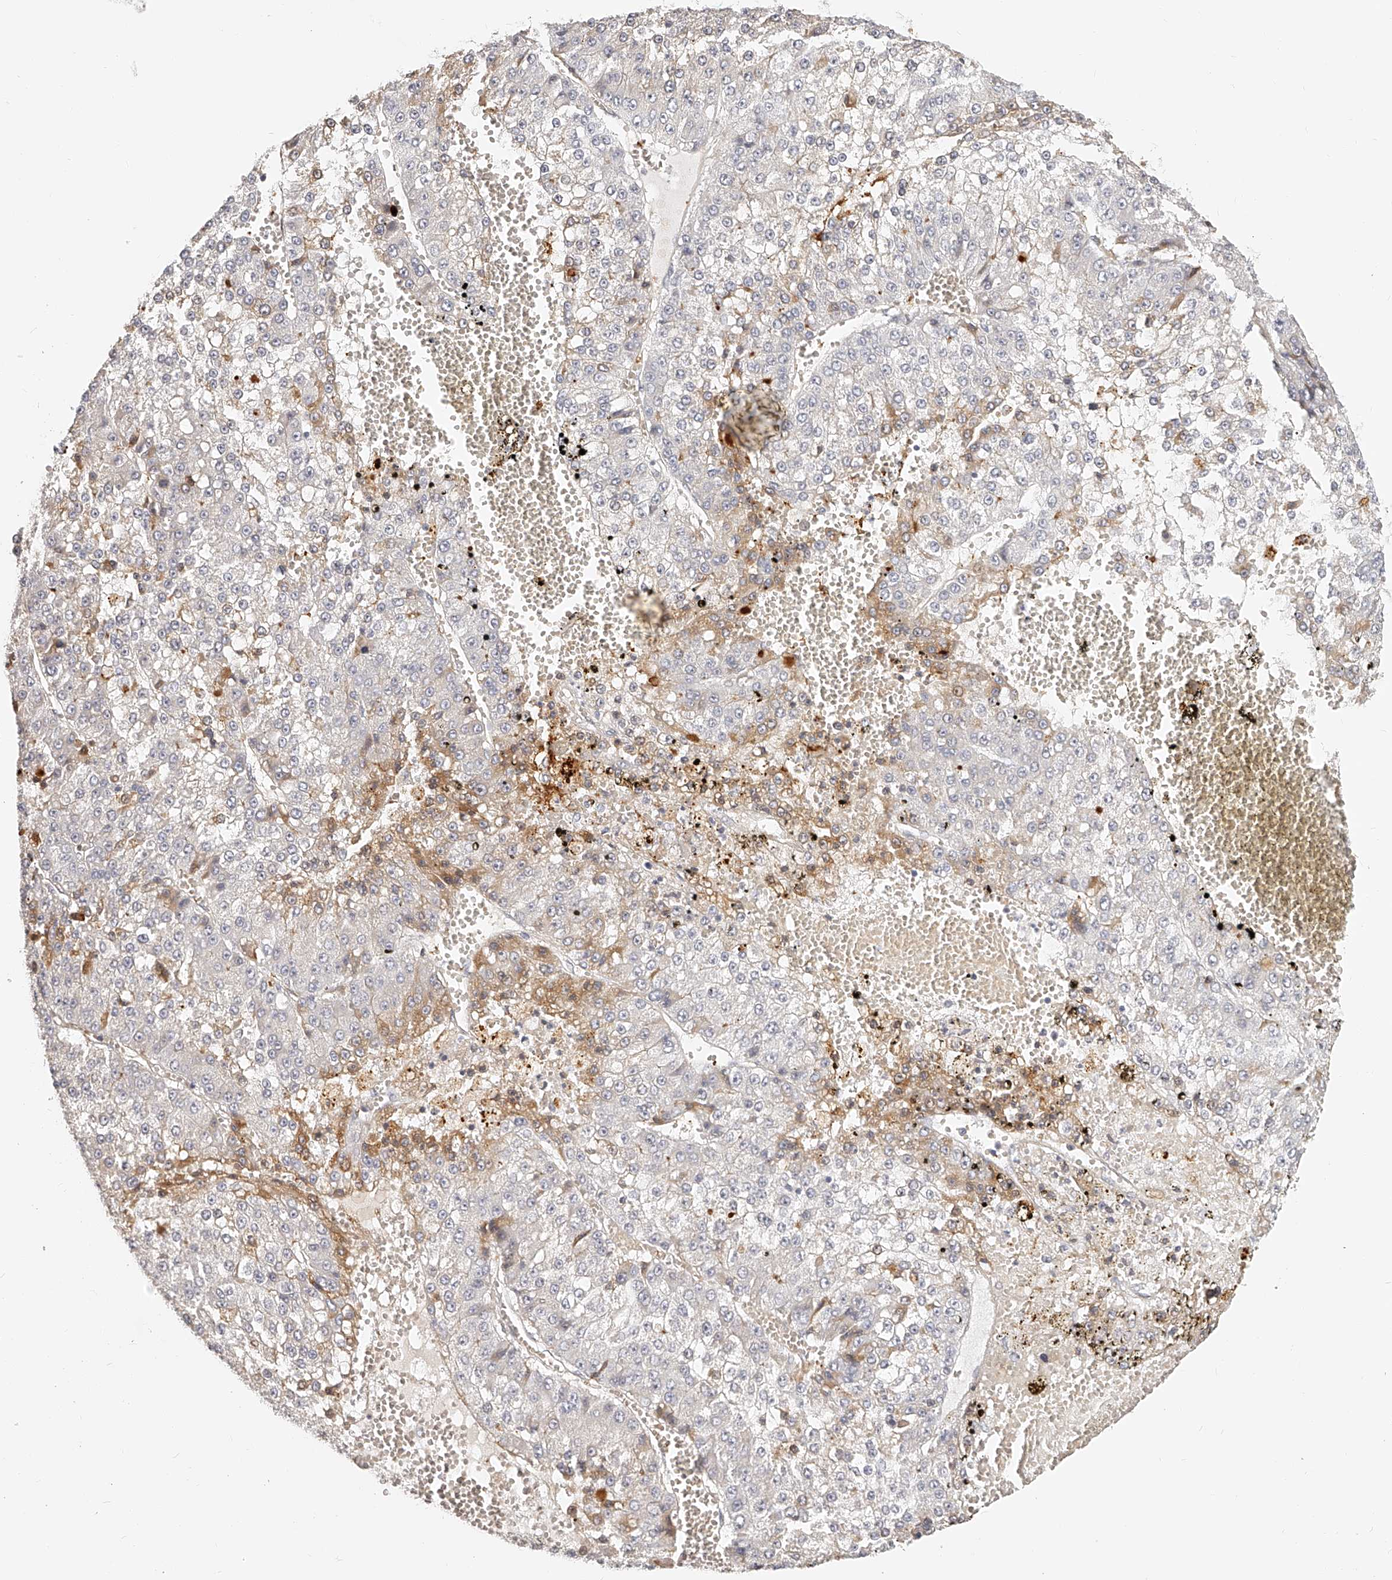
{"staining": {"intensity": "moderate", "quantity": "<25%", "location": "cytoplasmic/membranous"}, "tissue": "liver cancer", "cell_type": "Tumor cells", "image_type": "cancer", "snomed": [{"axis": "morphology", "description": "Carcinoma, Hepatocellular, NOS"}, {"axis": "topography", "description": "Liver"}], "caption": "Brown immunohistochemical staining in human hepatocellular carcinoma (liver) shows moderate cytoplasmic/membranous positivity in about <25% of tumor cells. (DAB (3,3'-diaminobenzidine) IHC, brown staining for protein, blue staining for nuclei).", "gene": "ITGB3", "patient": {"sex": "female", "age": 73}}